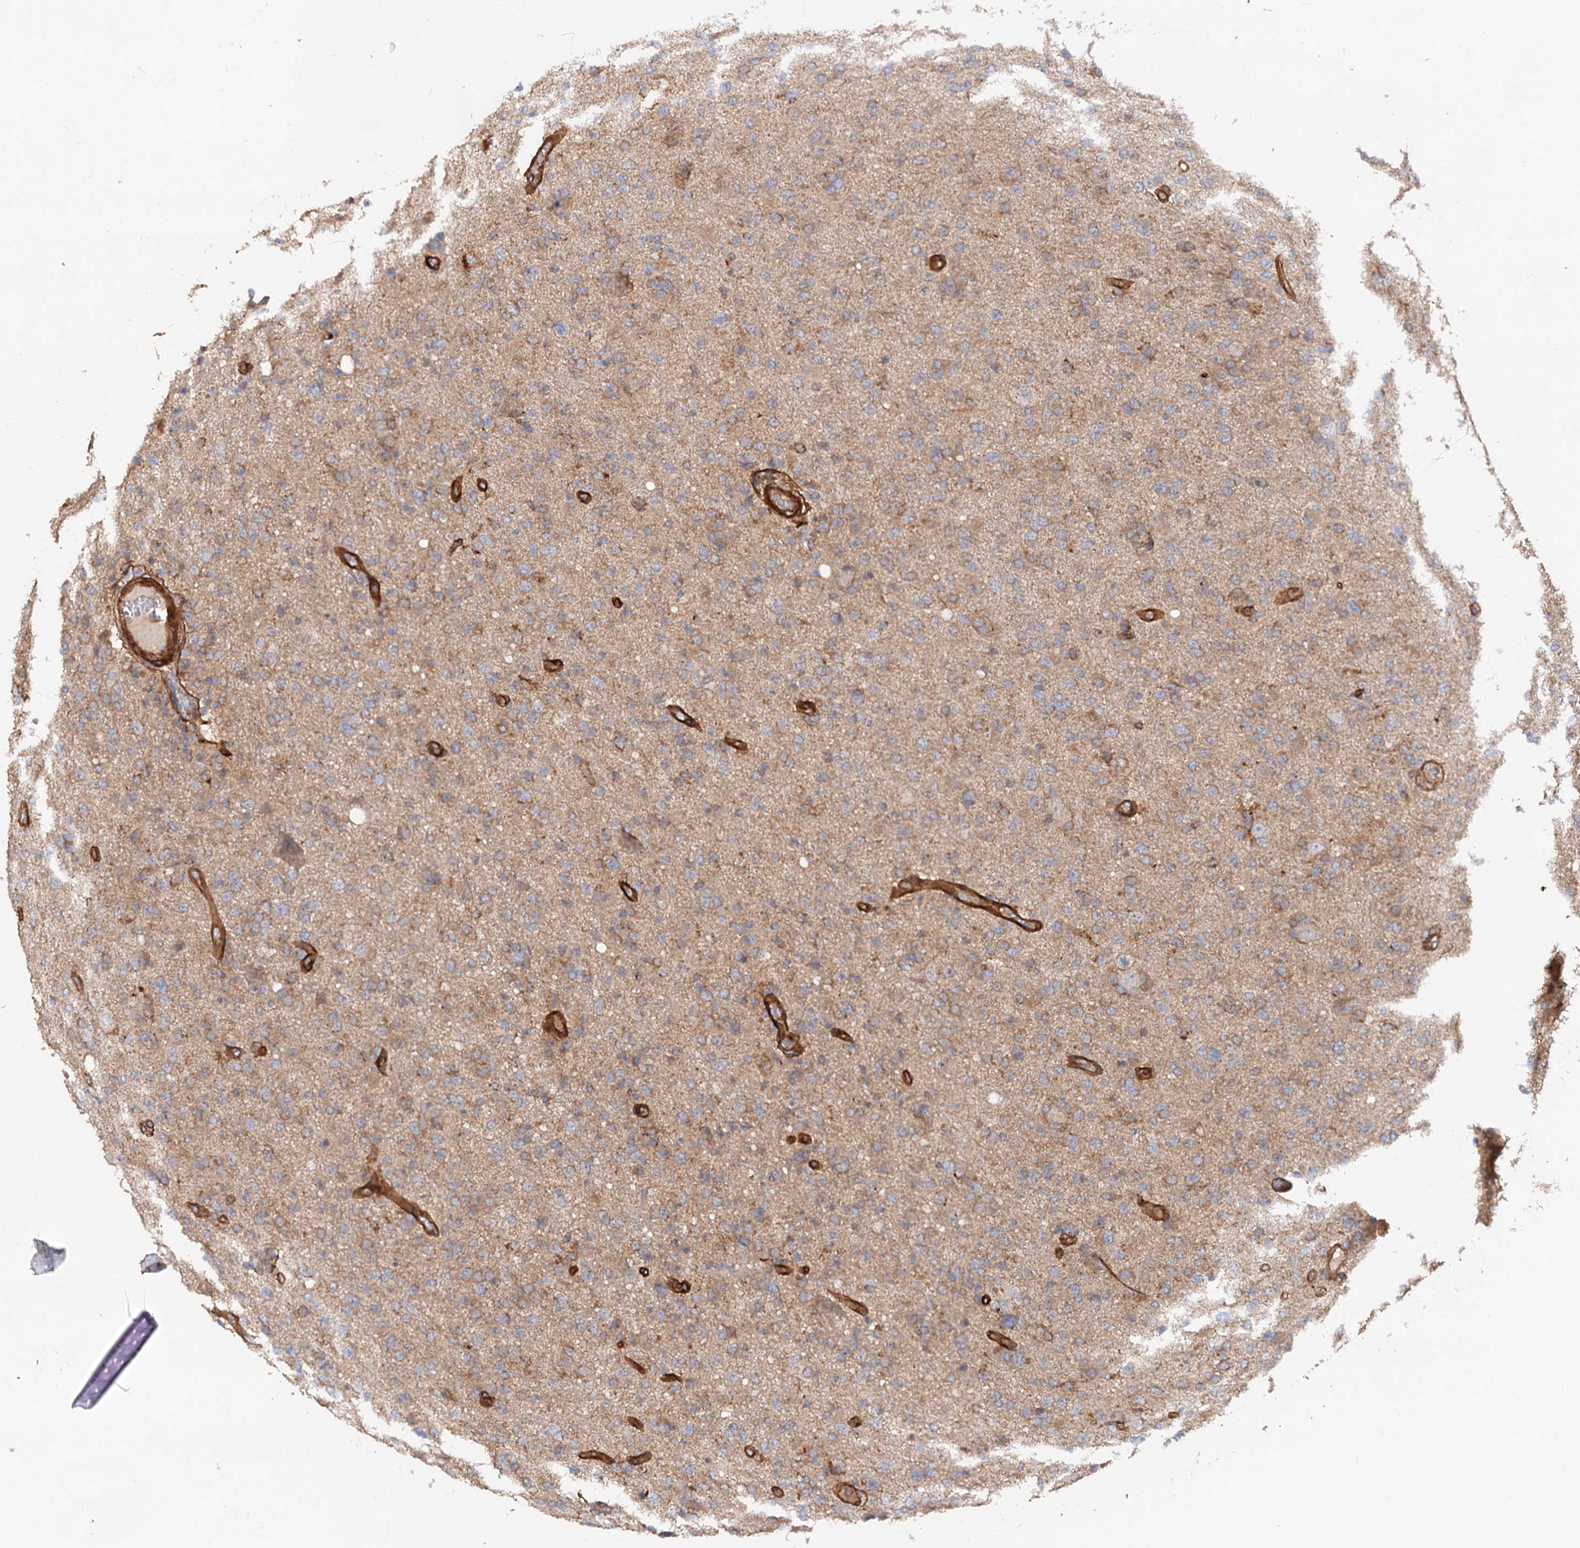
{"staining": {"intensity": "weak", "quantity": "25%-75%", "location": "cytoplasmic/membranous"}, "tissue": "glioma", "cell_type": "Tumor cells", "image_type": "cancer", "snomed": [{"axis": "morphology", "description": "Glioma, malignant, High grade"}, {"axis": "topography", "description": "Brain"}], "caption": "Glioma stained with a protein marker exhibits weak staining in tumor cells.", "gene": "CSAD", "patient": {"sex": "female", "age": 57}}